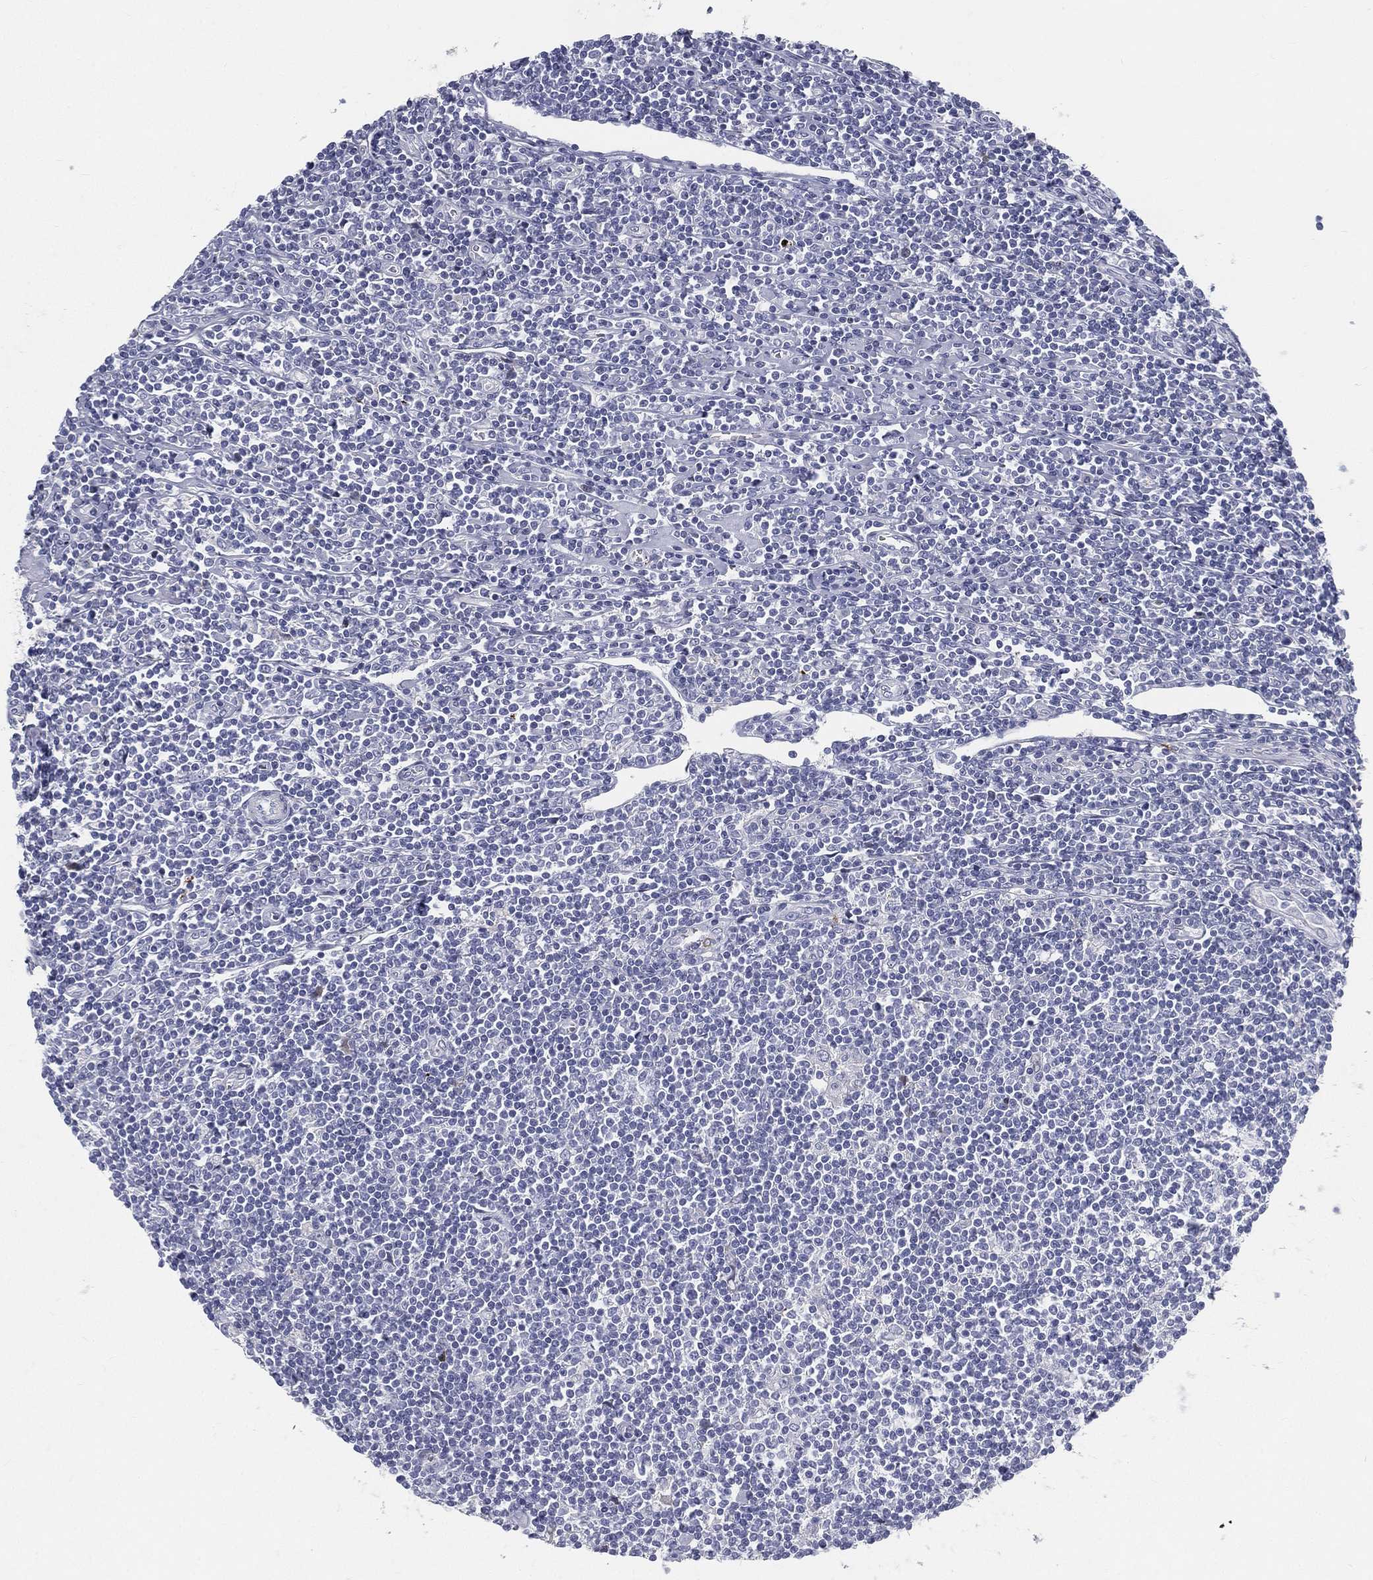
{"staining": {"intensity": "negative", "quantity": "none", "location": "none"}, "tissue": "lymphoma", "cell_type": "Tumor cells", "image_type": "cancer", "snomed": [{"axis": "morphology", "description": "Hodgkin's disease, NOS"}, {"axis": "topography", "description": "Lymph node"}], "caption": "Immunohistochemistry photomicrograph of human Hodgkin's disease stained for a protein (brown), which shows no staining in tumor cells.", "gene": "SPPL2C", "patient": {"sex": "male", "age": 40}}